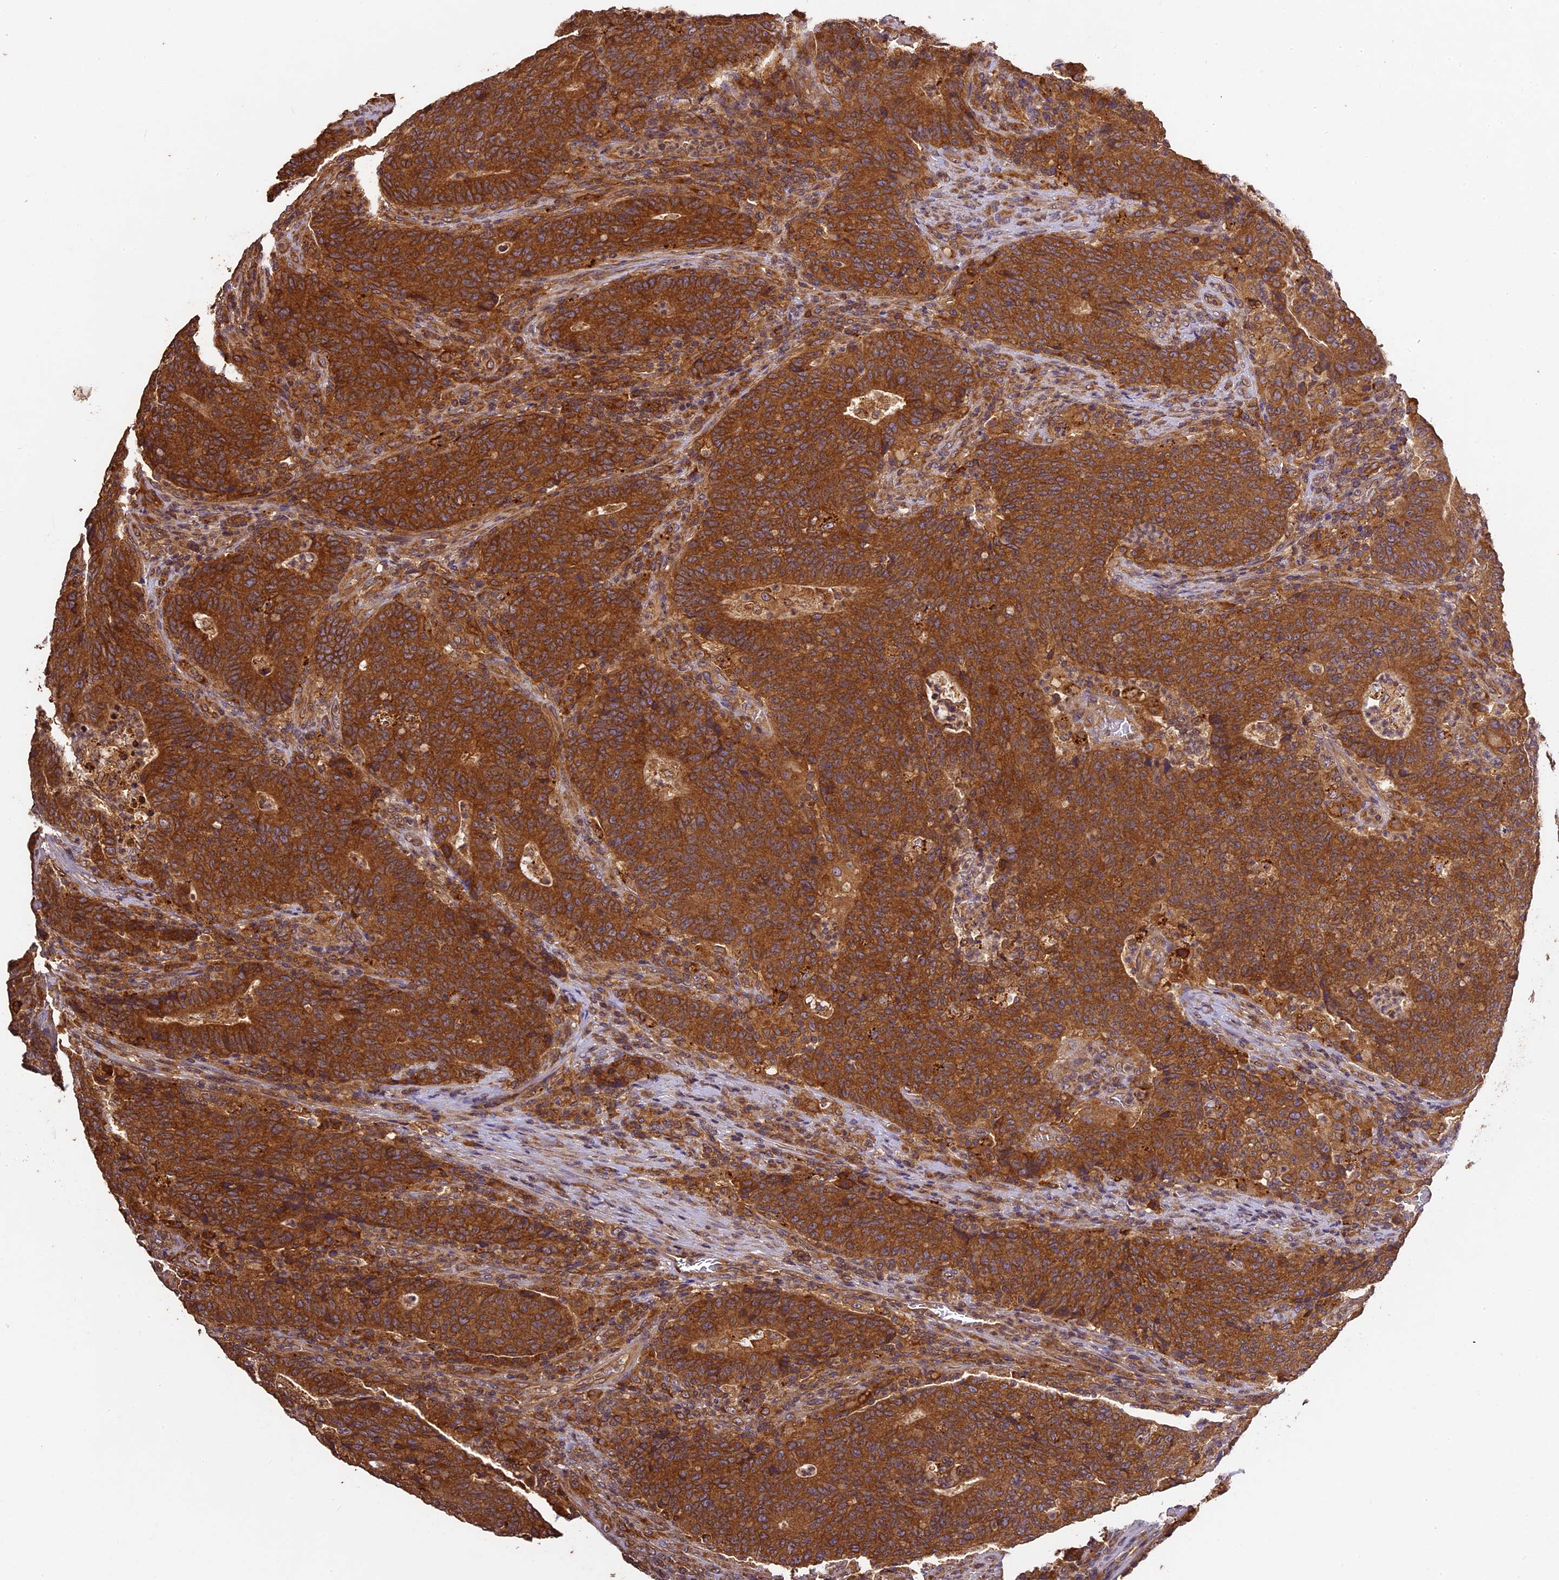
{"staining": {"intensity": "strong", "quantity": ">75%", "location": "cytoplasmic/membranous"}, "tissue": "colorectal cancer", "cell_type": "Tumor cells", "image_type": "cancer", "snomed": [{"axis": "morphology", "description": "Adenocarcinoma, NOS"}, {"axis": "topography", "description": "Colon"}], "caption": "Immunohistochemistry image of colorectal cancer stained for a protein (brown), which exhibits high levels of strong cytoplasmic/membranous positivity in about >75% of tumor cells.", "gene": "BRAP", "patient": {"sex": "female", "age": 75}}